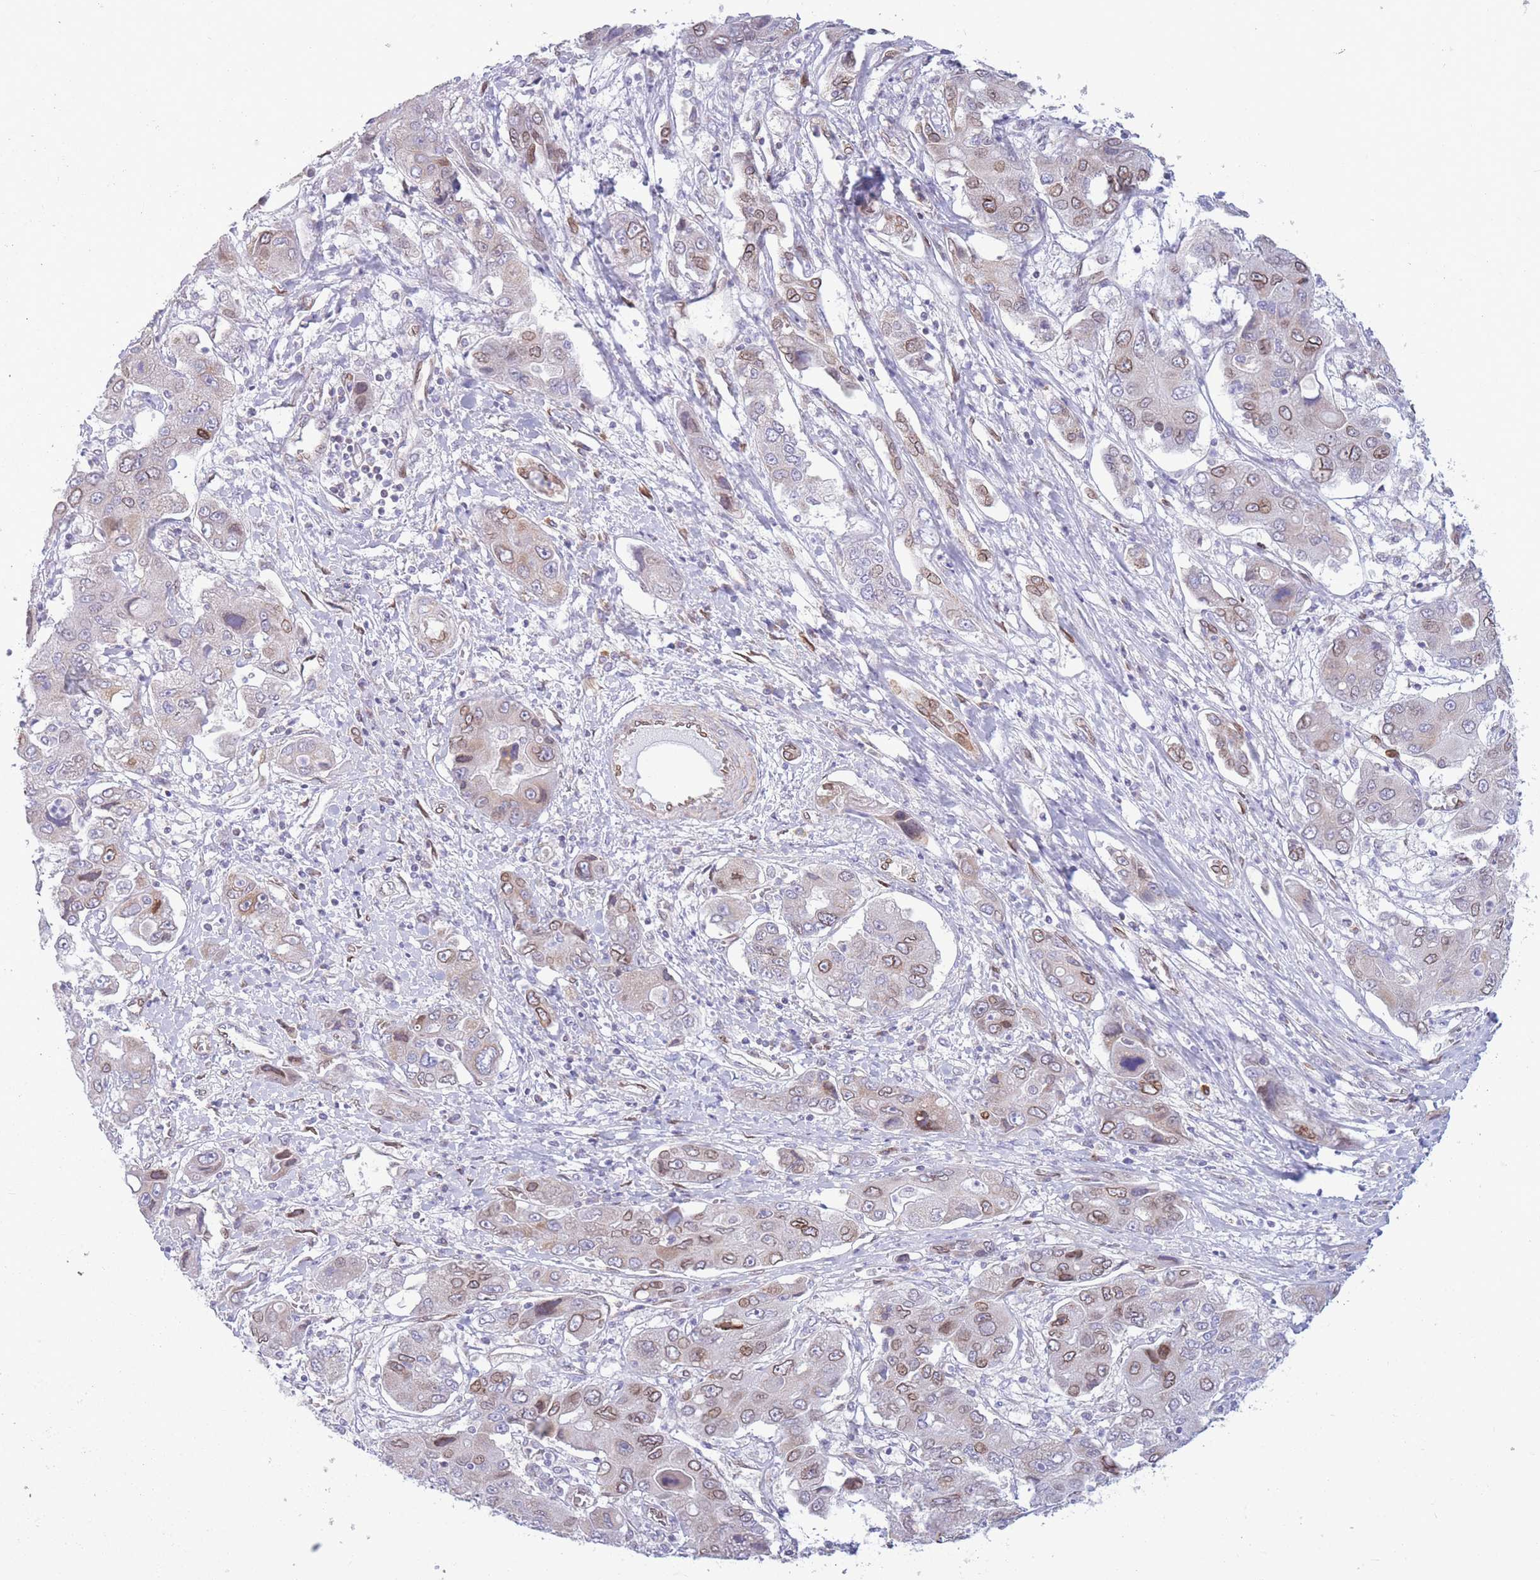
{"staining": {"intensity": "moderate", "quantity": "25%-75%", "location": "cytoplasmic/membranous,nuclear"}, "tissue": "liver cancer", "cell_type": "Tumor cells", "image_type": "cancer", "snomed": [{"axis": "morphology", "description": "Cholangiocarcinoma"}, {"axis": "topography", "description": "Liver"}], "caption": "A high-resolution micrograph shows immunohistochemistry staining of liver cancer (cholangiocarcinoma), which demonstrates moderate cytoplasmic/membranous and nuclear positivity in about 25%-75% of tumor cells. The protein of interest is stained brown, and the nuclei are stained in blue (DAB IHC with brightfield microscopy, high magnification).", "gene": "PDHA1", "patient": {"sex": "male", "age": 67}}